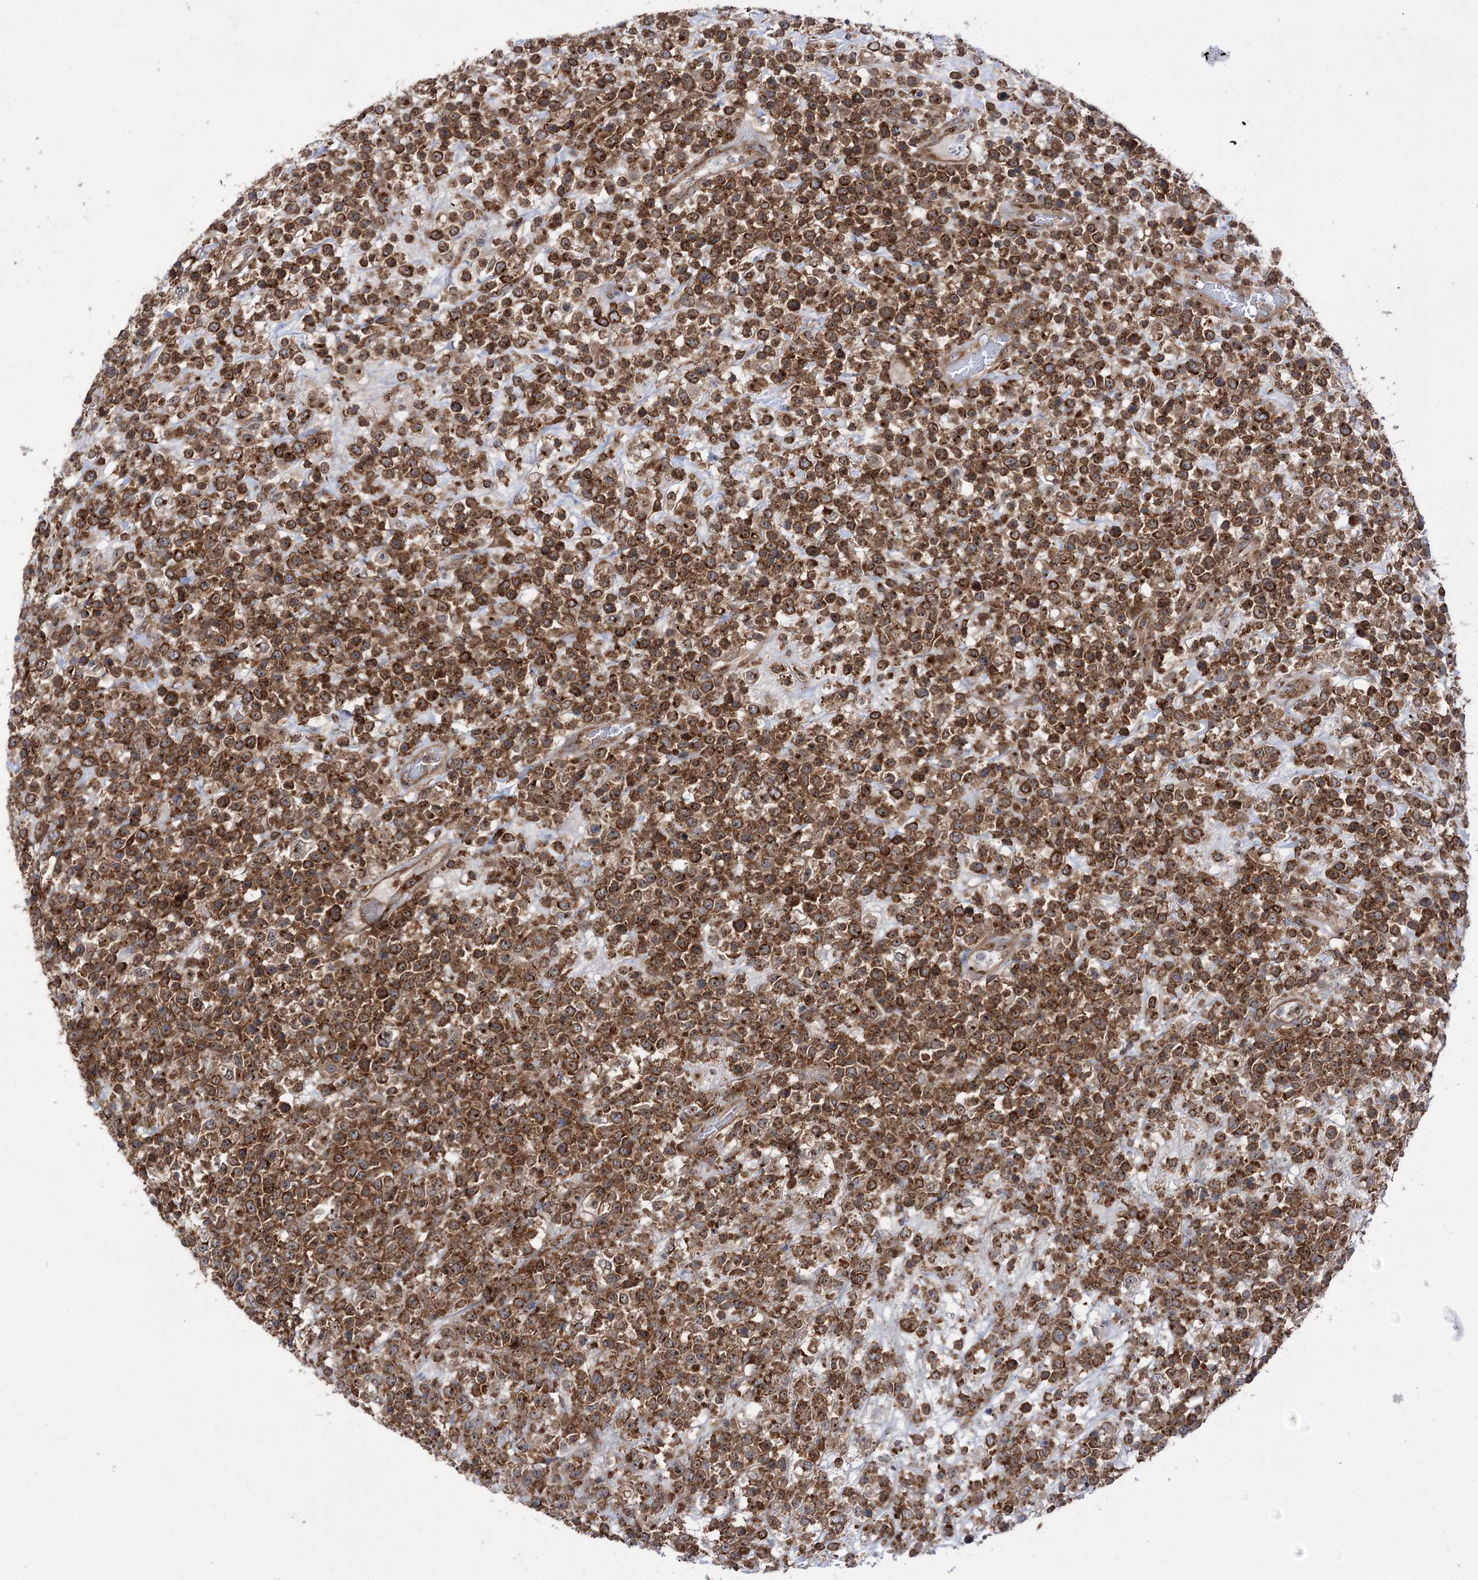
{"staining": {"intensity": "moderate", "quantity": ">75%", "location": "cytoplasmic/membranous"}, "tissue": "lymphoma", "cell_type": "Tumor cells", "image_type": "cancer", "snomed": [{"axis": "morphology", "description": "Malignant lymphoma, non-Hodgkin's type, High grade"}, {"axis": "topography", "description": "Colon"}], "caption": "Brown immunohistochemical staining in high-grade malignant lymphoma, non-Hodgkin's type shows moderate cytoplasmic/membranous staining in approximately >75% of tumor cells.", "gene": "ZNF622", "patient": {"sex": "female", "age": 53}}